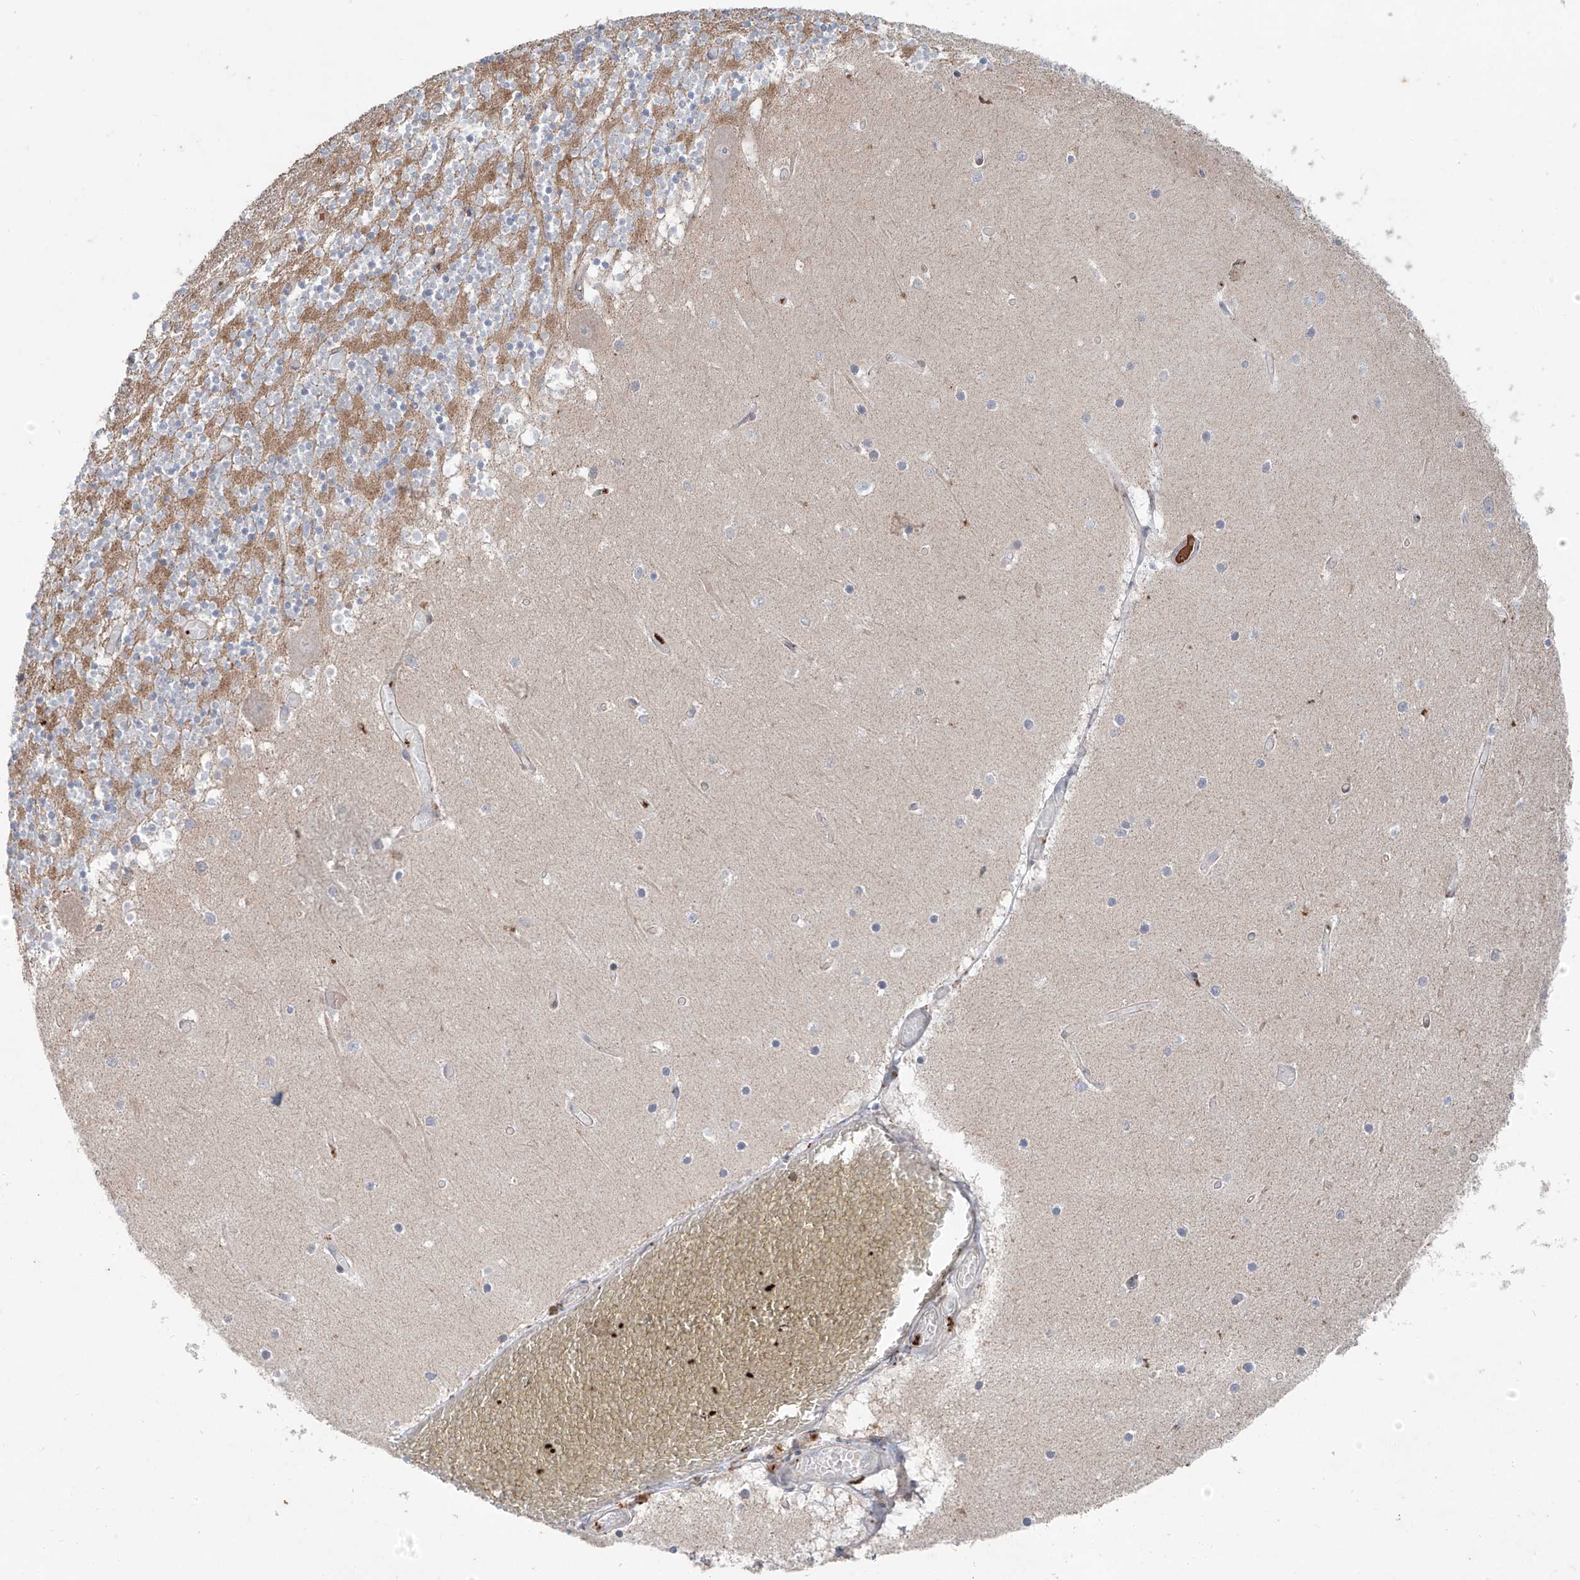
{"staining": {"intensity": "negative", "quantity": "none", "location": "none"}, "tissue": "cerebellum", "cell_type": "Cells in granular layer", "image_type": "normal", "snomed": [{"axis": "morphology", "description": "Normal tissue, NOS"}, {"axis": "topography", "description": "Cerebellum"}], "caption": "Immunohistochemistry (IHC) photomicrograph of unremarkable cerebellum: human cerebellum stained with DAB (3,3'-diaminobenzidine) shows no significant protein expression in cells in granular layer.", "gene": "SIX4", "patient": {"sex": "female", "age": 28}}